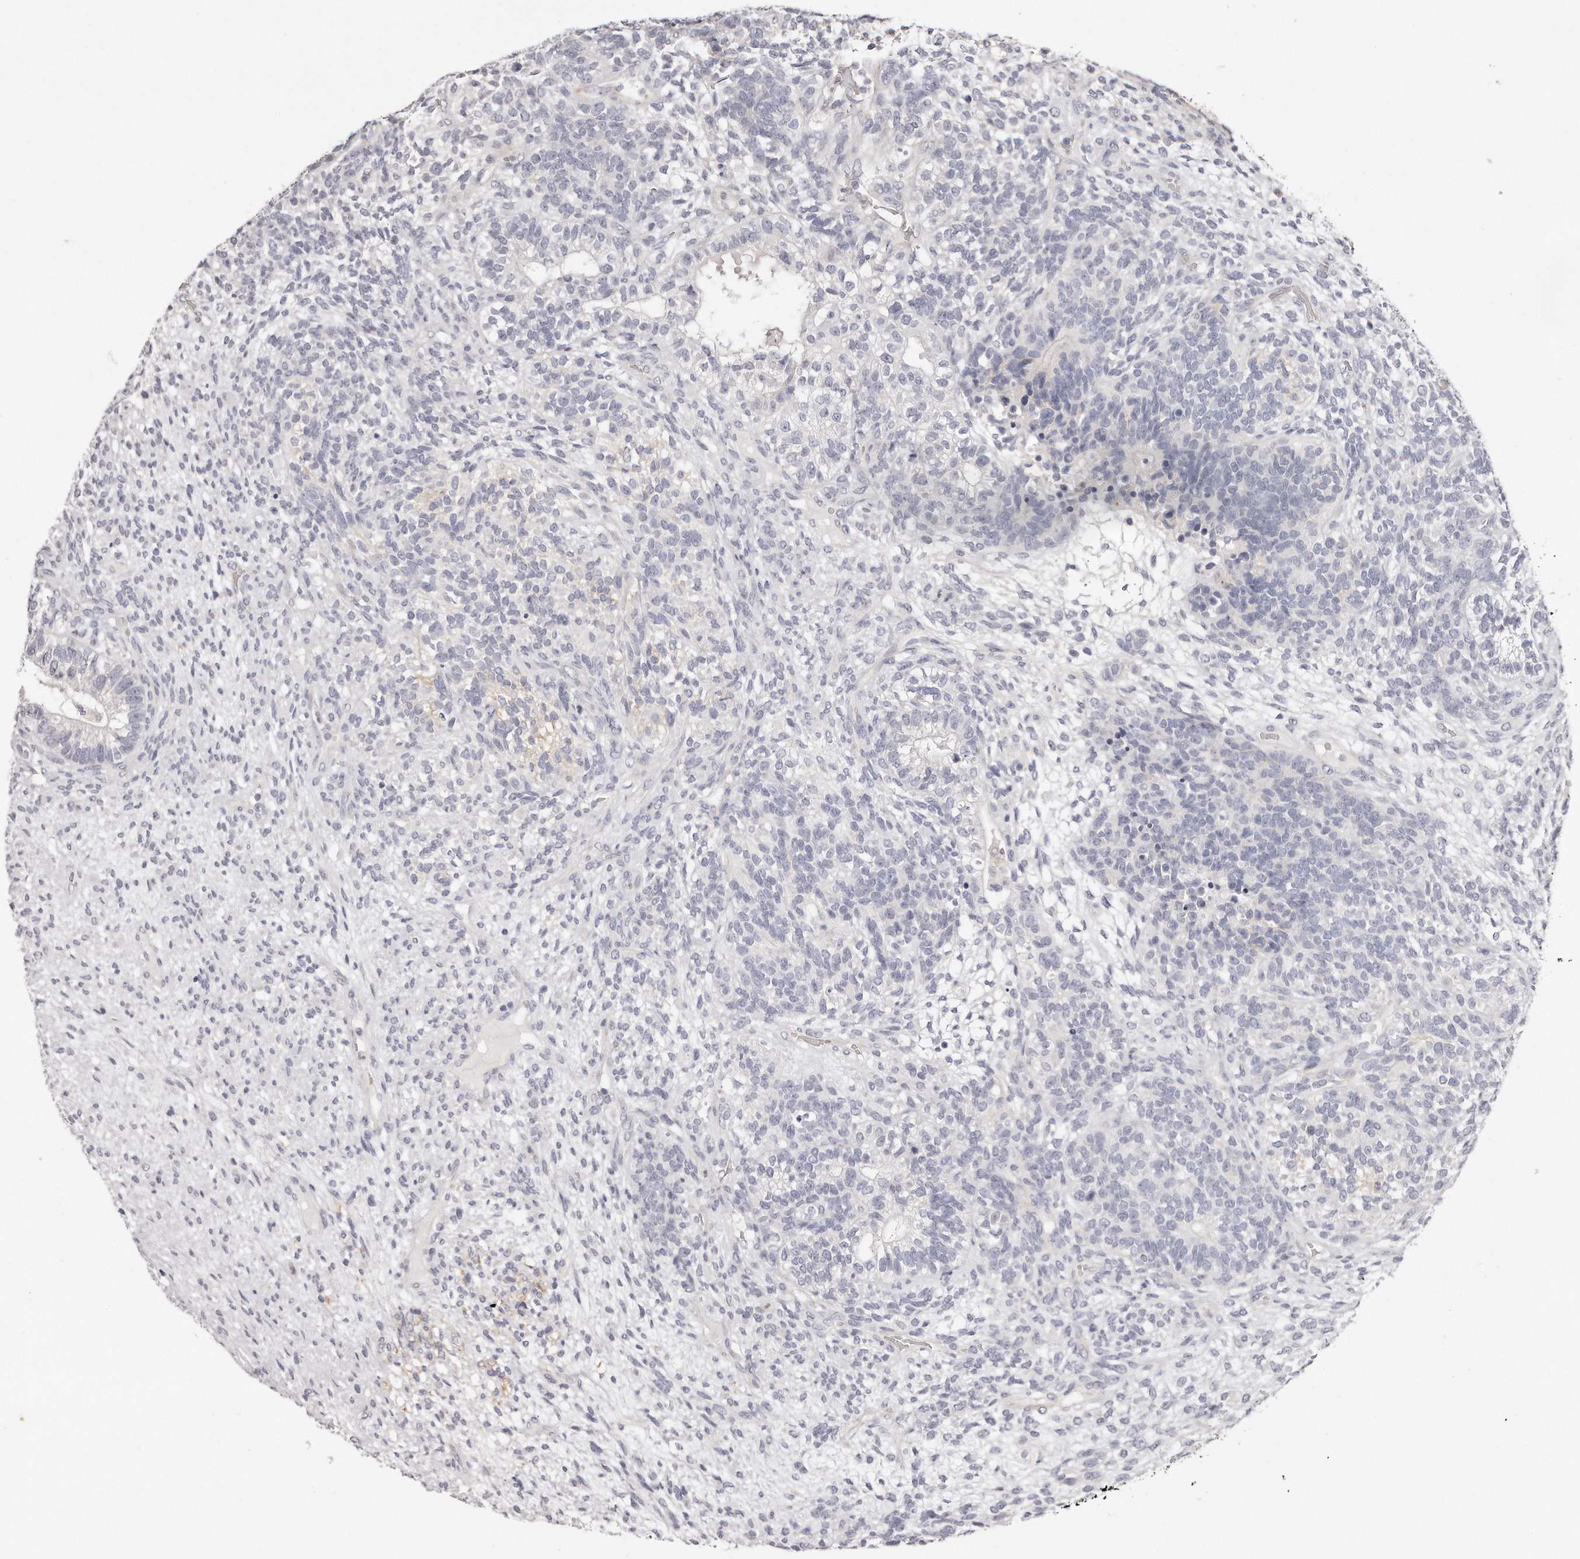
{"staining": {"intensity": "negative", "quantity": "none", "location": "none"}, "tissue": "testis cancer", "cell_type": "Tumor cells", "image_type": "cancer", "snomed": [{"axis": "morphology", "description": "Seminoma, NOS"}, {"axis": "morphology", "description": "Carcinoma, Embryonal, NOS"}, {"axis": "topography", "description": "Testis"}], "caption": "The image demonstrates no significant staining in tumor cells of testis cancer (embryonal carcinoma).", "gene": "TTLL4", "patient": {"sex": "male", "age": 28}}